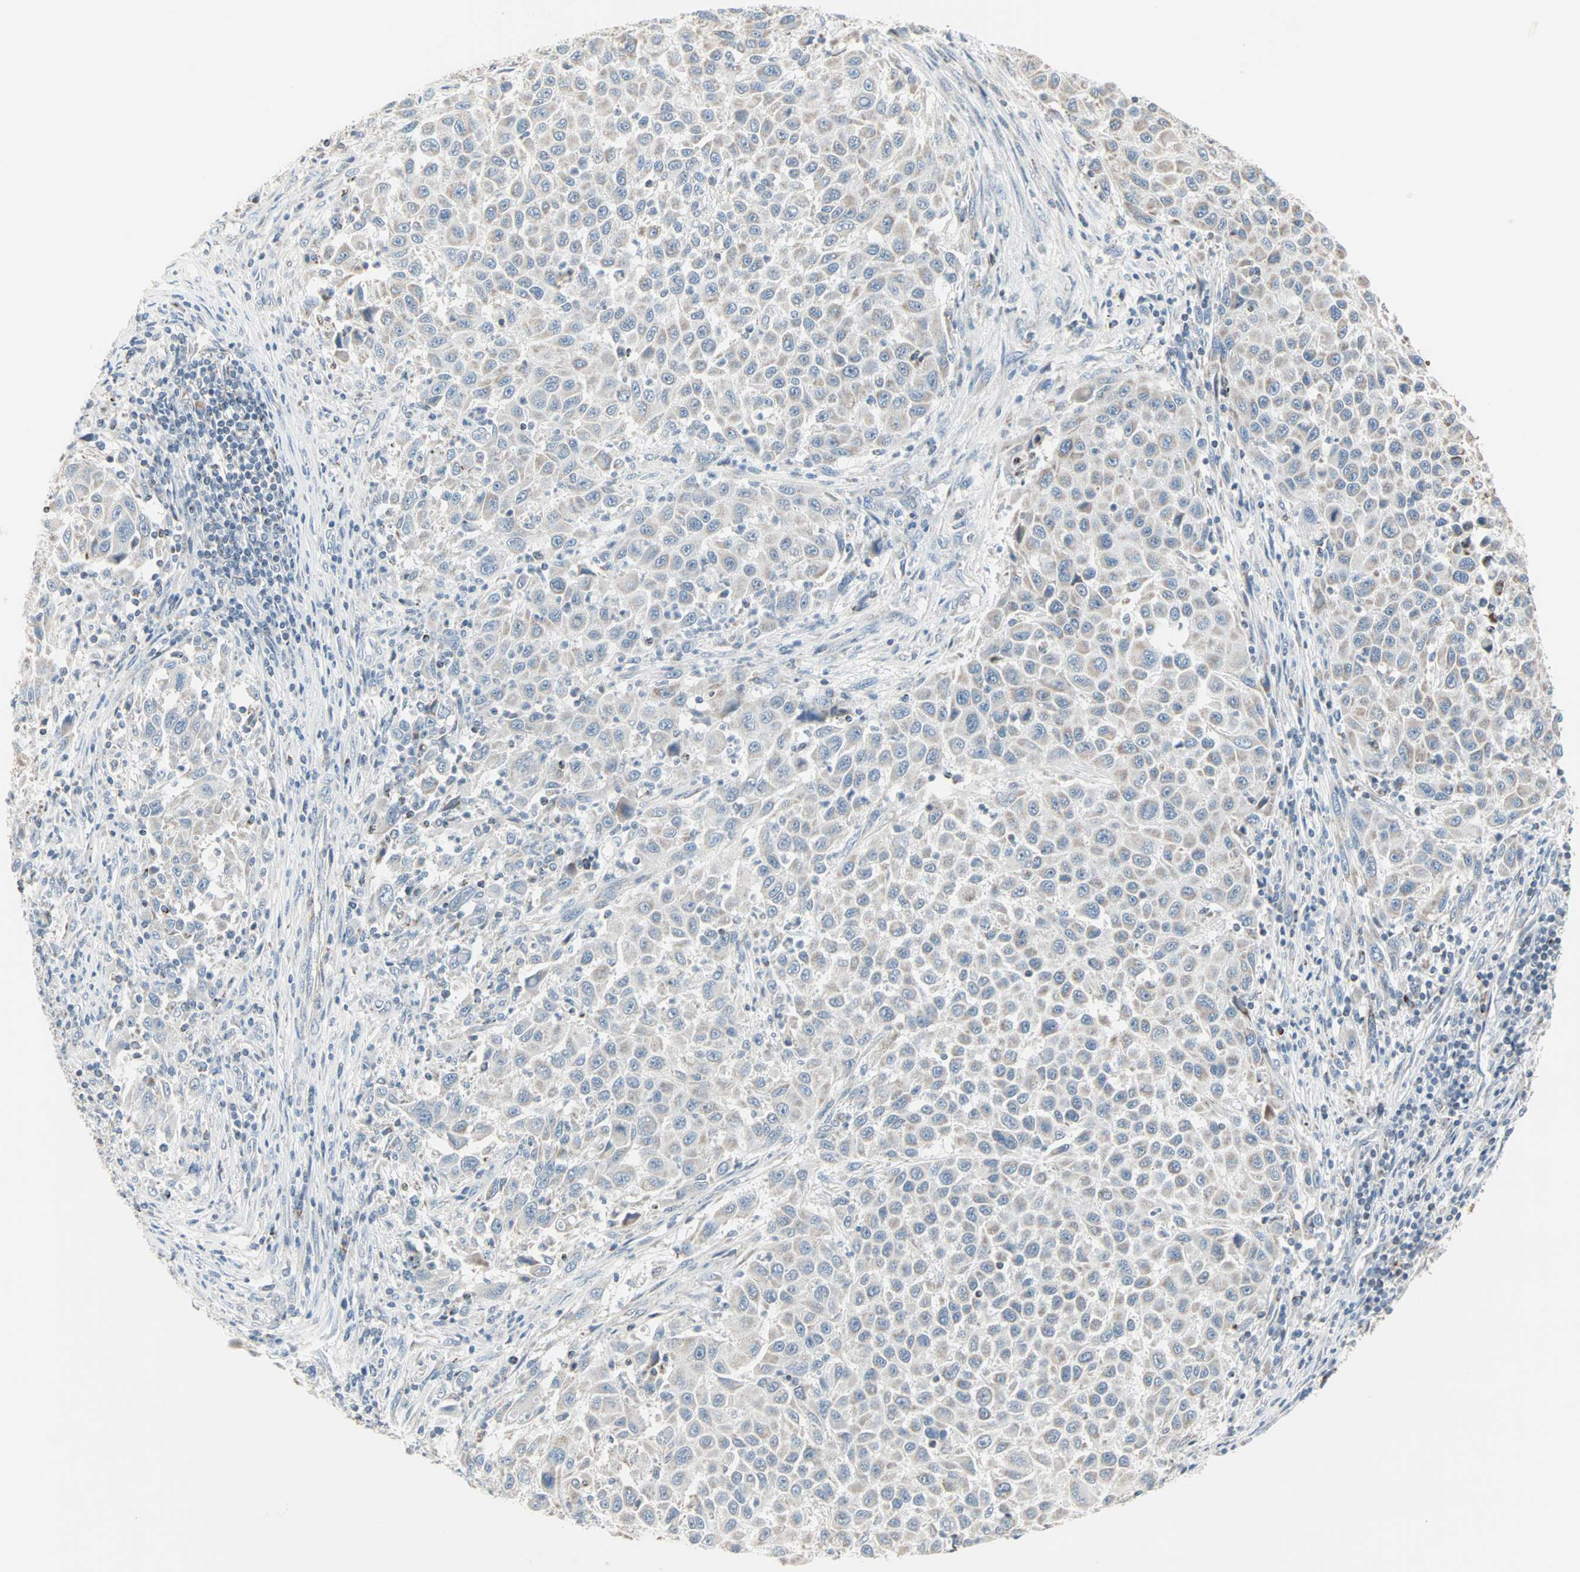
{"staining": {"intensity": "weak", "quantity": "<25%", "location": "cytoplasmic/membranous"}, "tissue": "melanoma", "cell_type": "Tumor cells", "image_type": "cancer", "snomed": [{"axis": "morphology", "description": "Malignant melanoma, Metastatic site"}, {"axis": "topography", "description": "Lymph node"}], "caption": "This histopathology image is of malignant melanoma (metastatic site) stained with immunohistochemistry to label a protein in brown with the nuclei are counter-stained blue. There is no expression in tumor cells.", "gene": "IDH2", "patient": {"sex": "male", "age": 61}}